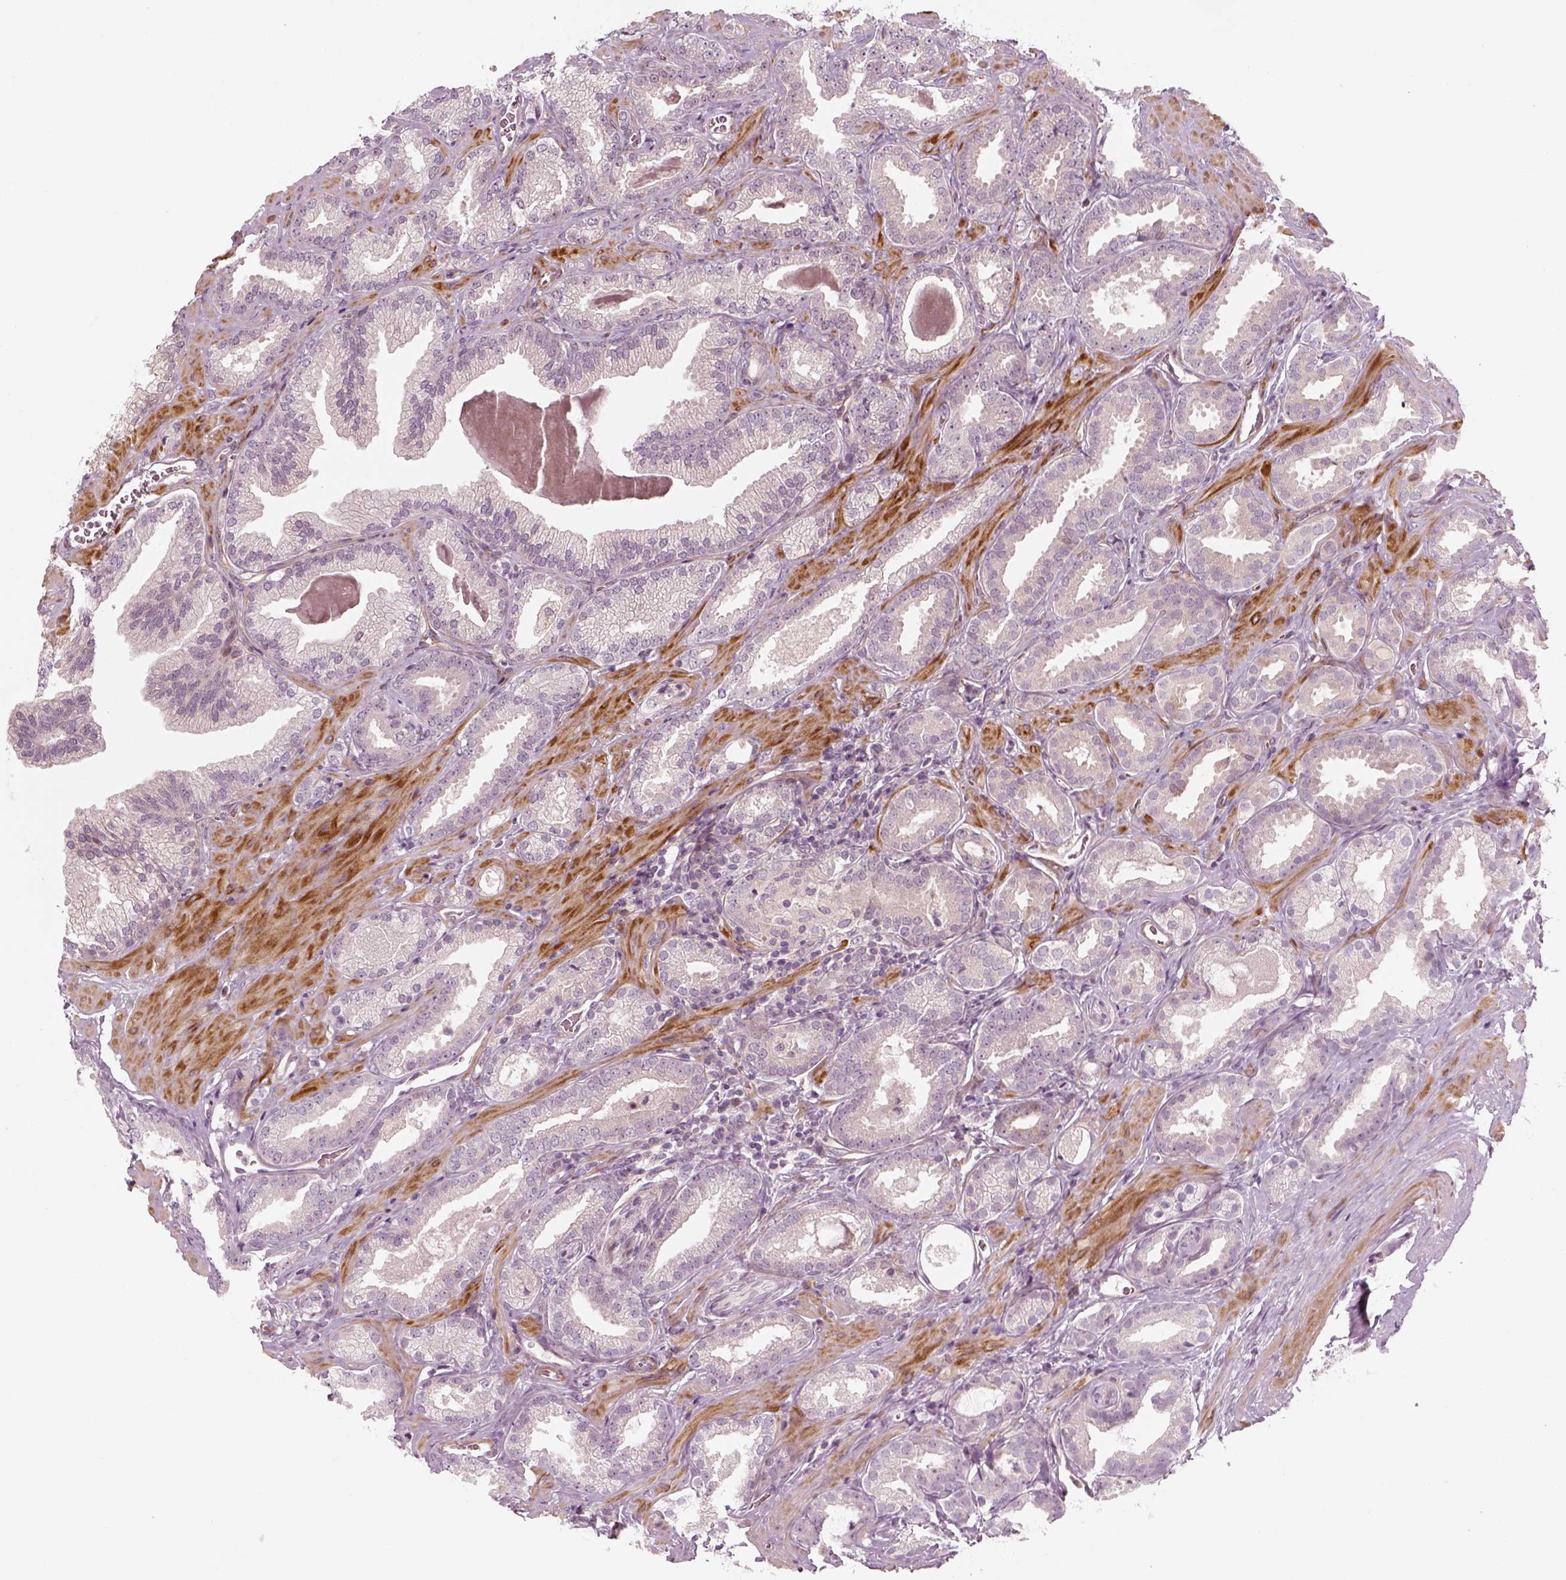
{"staining": {"intensity": "negative", "quantity": "none", "location": "none"}, "tissue": "prostate cancer", "cell_type": "Tumor cells", "image_type": "cancer", "snomed": [{"axis": "morphology", "description": "Adenocarcinoma, Low grade"}, {"axis": "topography", "description": "Prostate"}], "caption": "Immunohistochemical staining of prostate cancer (low-grade adenocarcinoma) displays no significant positivity in tumor cells.", "gene": "DNASE1L1", "patient": {"sex": "male", "age": 62}}